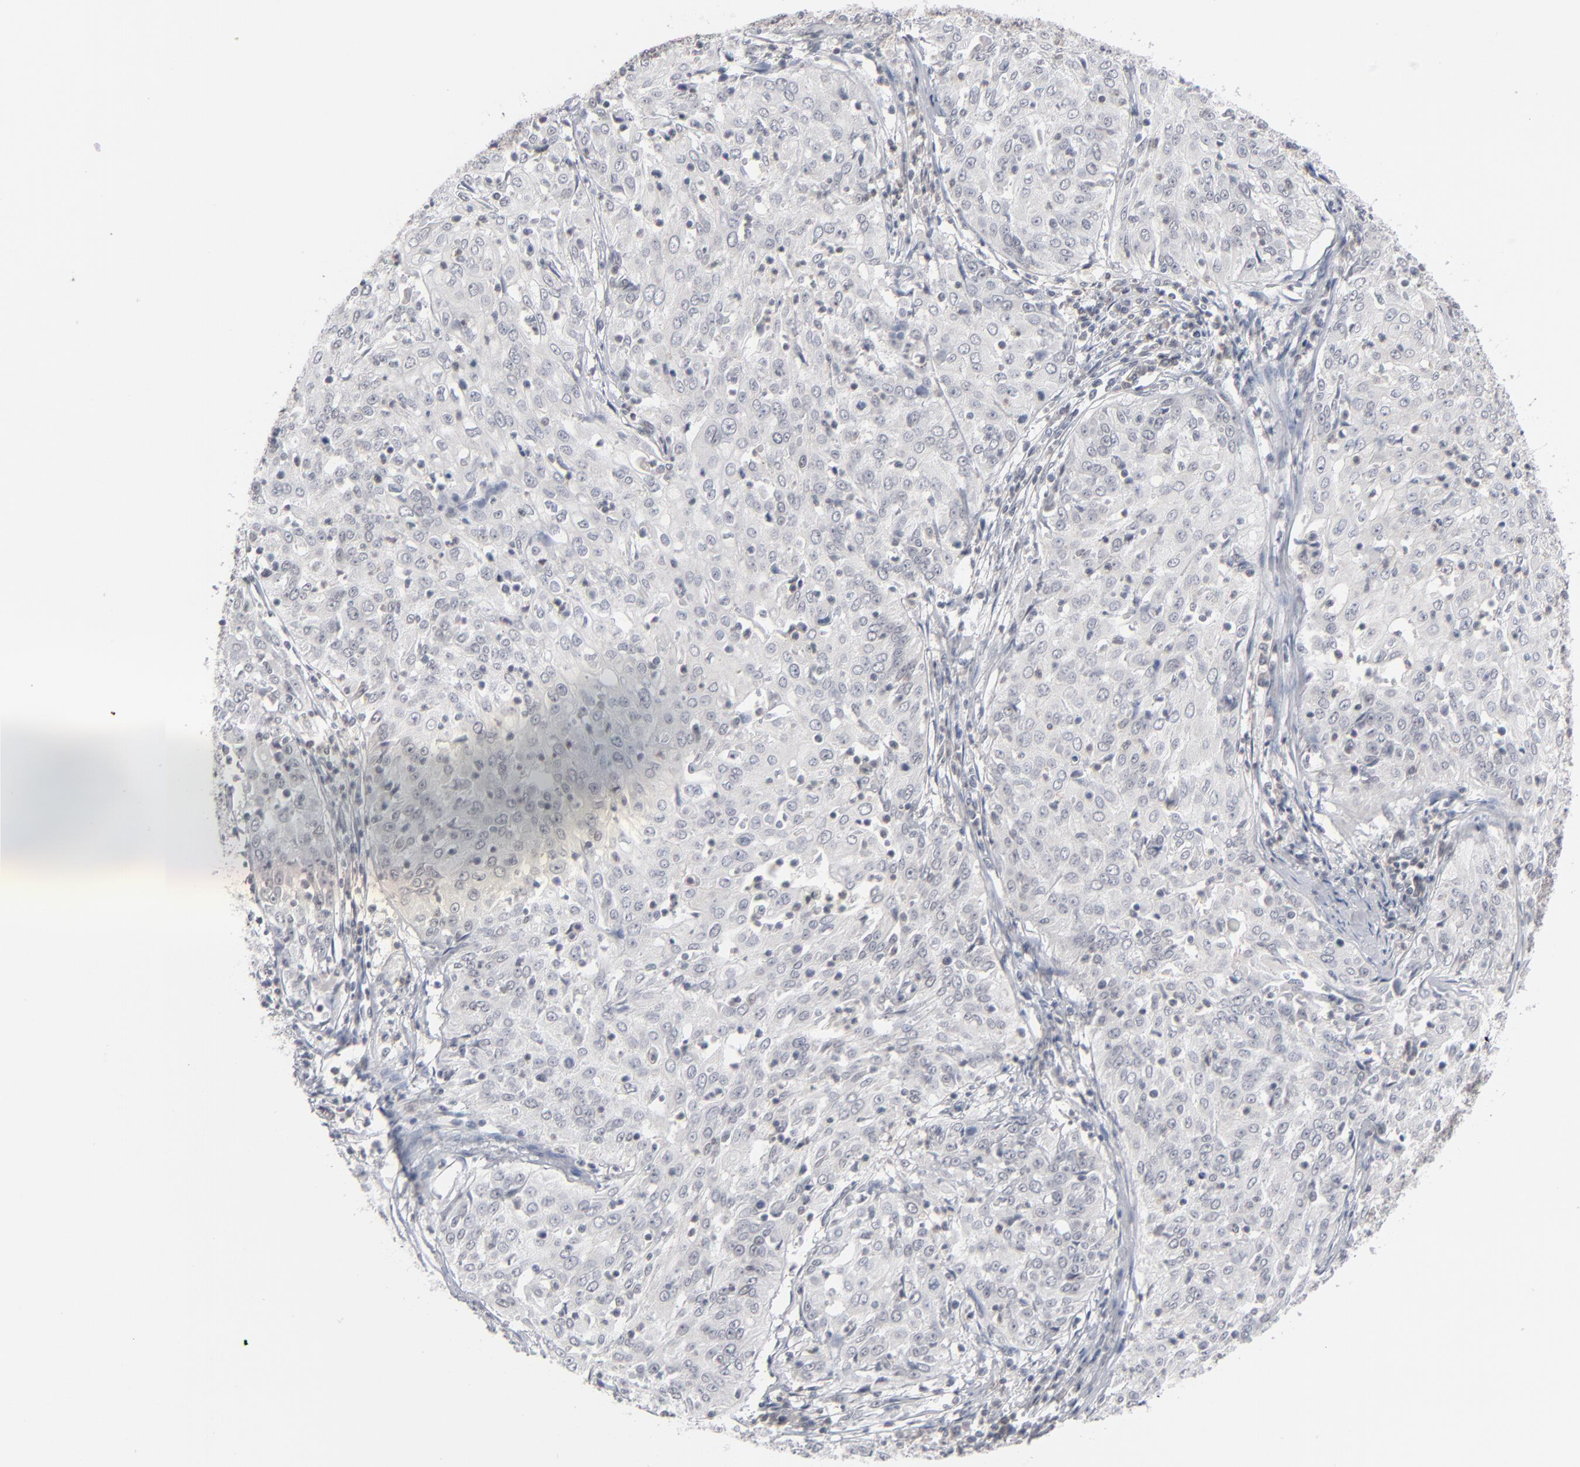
{"staining": {"intensity": "negative", "quantity": "none", "location": "none"}, "tissue": "cervical cancer", "cell_type": "Tumor cells", "image_type": "cancer", "snomed": [{"axis": "morphology", "description": "Squamous cell carcinoma, NOS"}, {"axis": "topography", "description": "Cervix"}], "caption": "High magnification brightfield microscopy of cervical cancer (squamous cell carcinoma) stained with DAB (3,3'-diaminobenzidine) (brown) and counterstained with hematoxylin (blue): tumor cells show no significant staining. (Brightfield microscopy of DAB (3,3'-diaminobenzidine) immunohistochemistry (IHC) at high magnification).", "gene": "POF1B", "patient": {"sex": "female", "age": 39}}